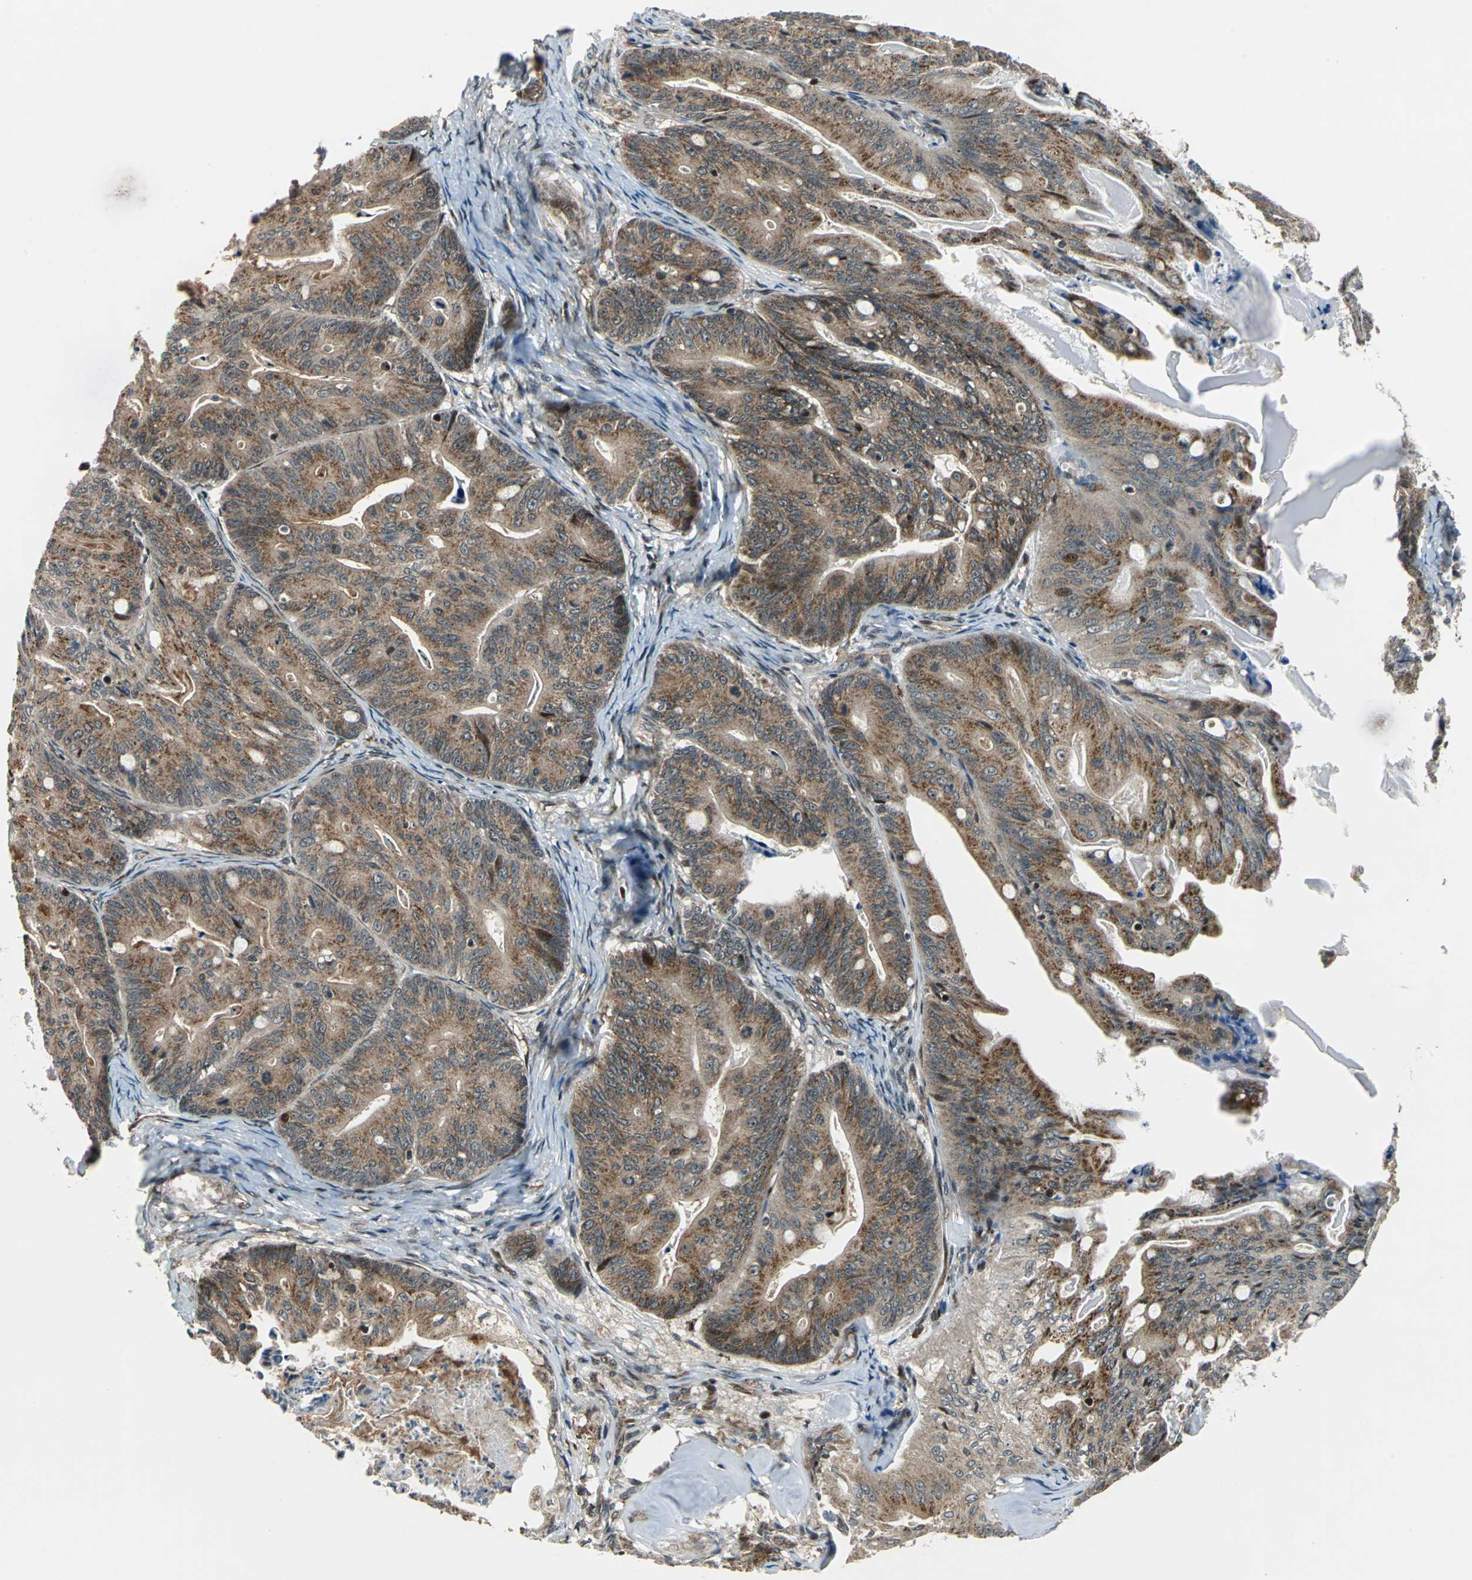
{"staining": {"intensity": "moderate", "quantity": ">75%", "location": "cytoplasmic/membranous,nuclear"}, "tissue": "ovarian cancer", "cell_type": "Tumor cells", "image_type": "cancer", "snomed": [{"axis": "morphology", "description": "Cystadenocarcinoma, mucinous, NOS"}, {"axis": "topography", "description": "Ovary"}], "caption": "Immunohistochemical staining of mucinous cystadenocarcinoma (ovarian) demonstrates medium levels of moderate cytoplasmic/membranous and nuclear positivity in approximately >75% of tumor cells.", "gene": "AATF", "patient": {"sex": "female", "age": 36}}